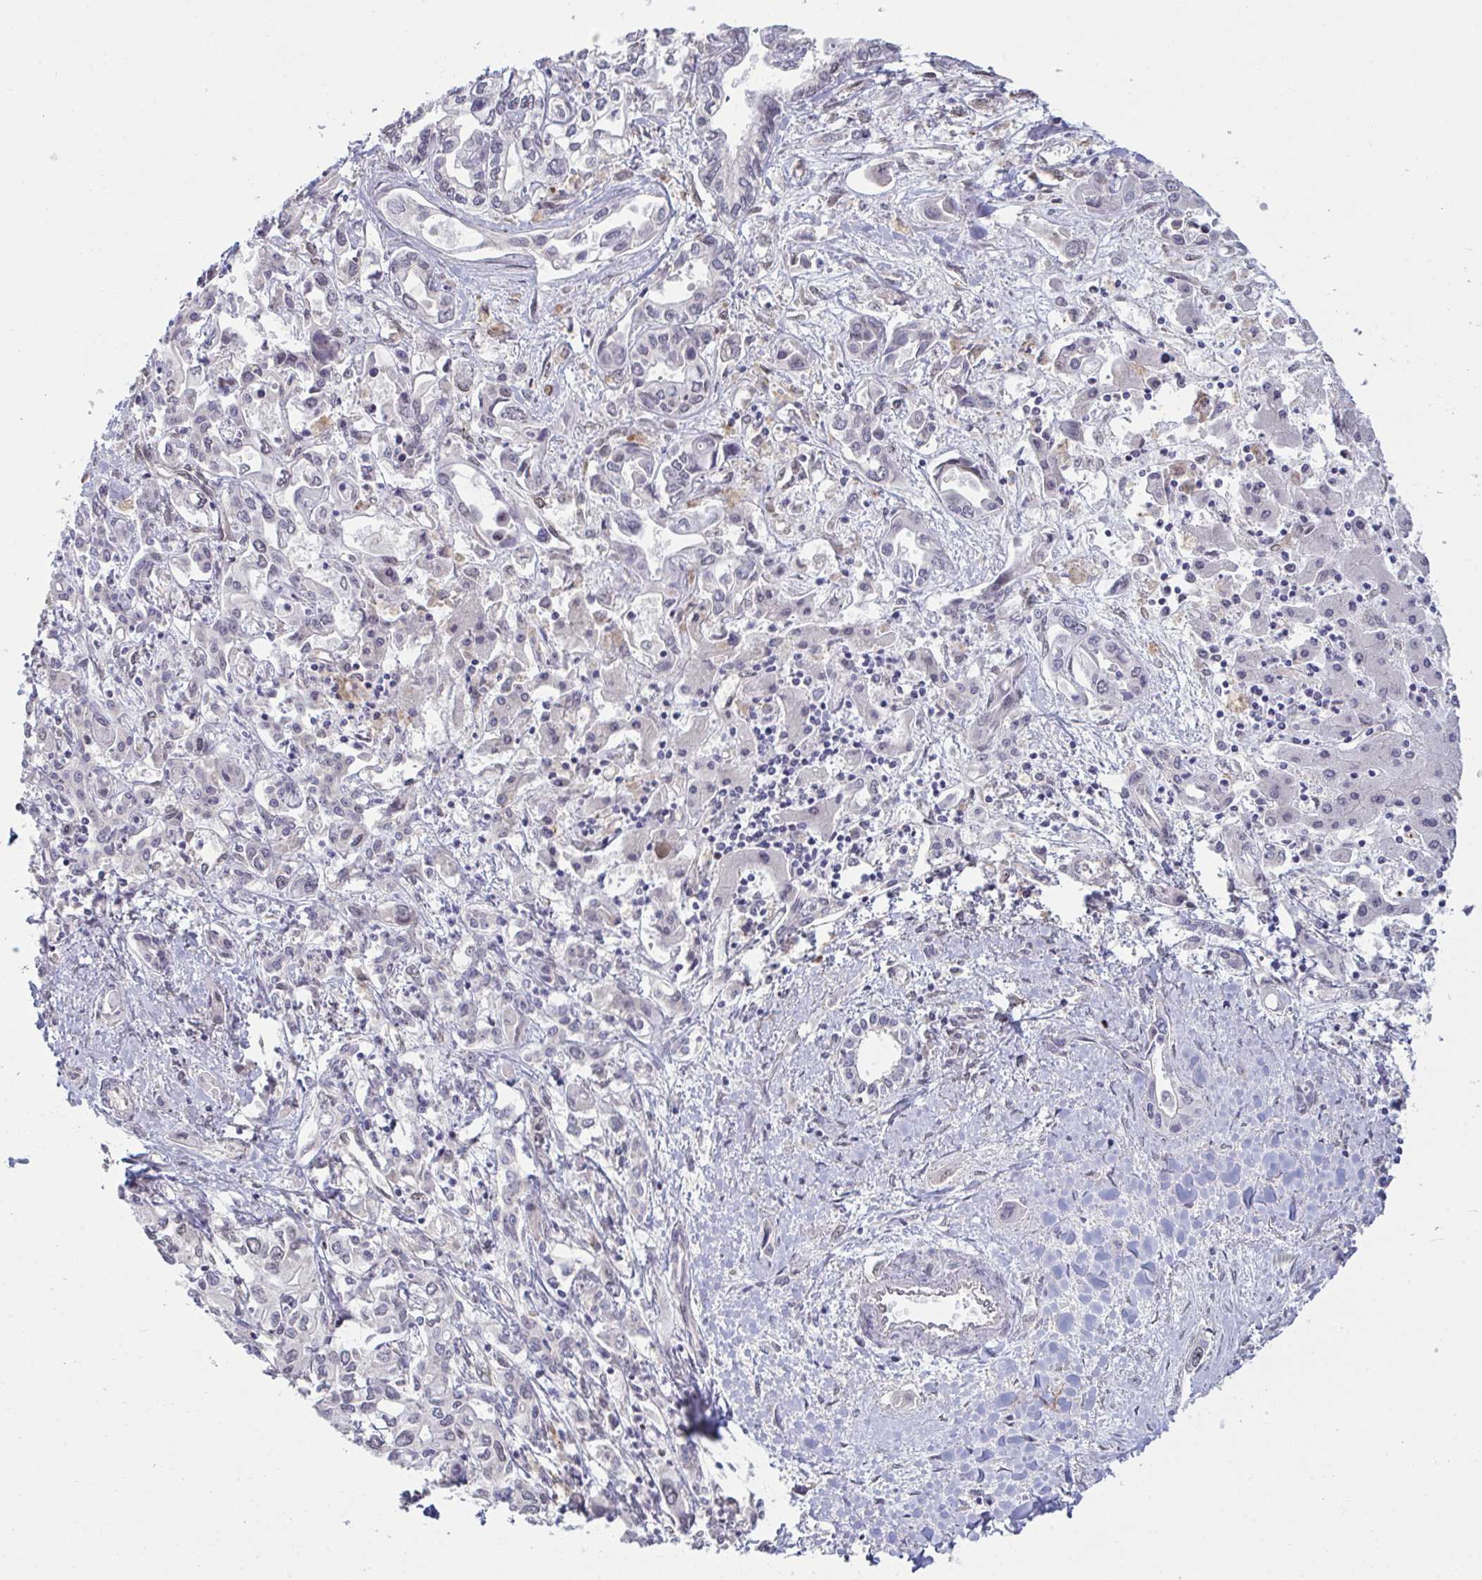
{"staining": {"intensity": "negative", "quantity": "none", "location": "none"}, "tissue": "liver cancer", "cell_type": "Tumor cells", "image_type": "cancer", "snomed": [{"axis": "morphology", "description": "Cholangiocarcinoma"}, {"axis": "topography", "description": "Liver"}], "caption": "Immunohistochemistry of liver cancer shows no staining in tumor cells. (DAB immunohistochemistry, high magnification).", "gene": "SETD7", "patient": {"sex": "female", "age": 64}}